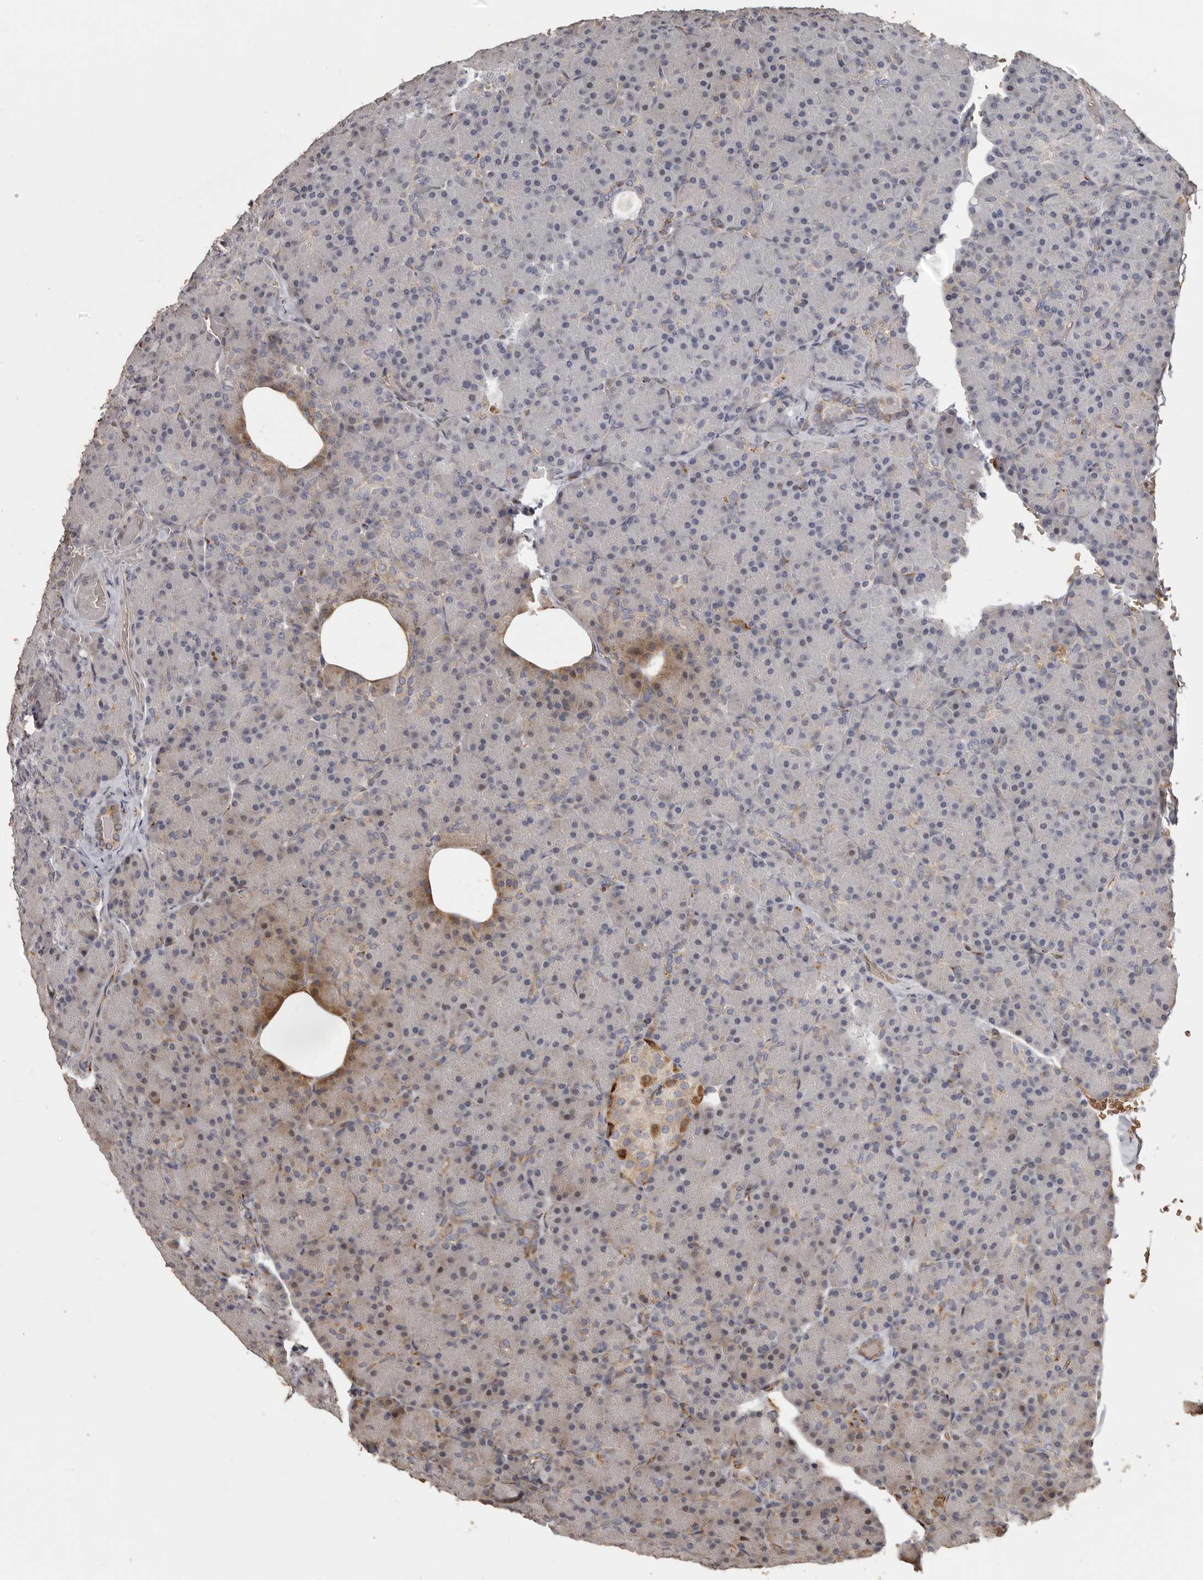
{"staining": {"intensity": "moderate", "quantity": "<25%", "location": "cytoplasmic/membranous"}, "tissue": "pancreas", "cell_type": "Exocrine glandular cells", "image_type": "normal", "snomed": [{"axis": "morphology", "description": "Normal tissue, NOS"}, {"axis": "topography", "description": "Pancreas"}], "caption": "Immunohistochemistry micrograph of normal pancreas stained for a protein (brown), which shows low levels of moderate cytoplasmic/membranous expression in approximately <25% of exocrine glandular cells.", "gene": "ENTREP1", "patient": {"sex": "female", "age": 43}}